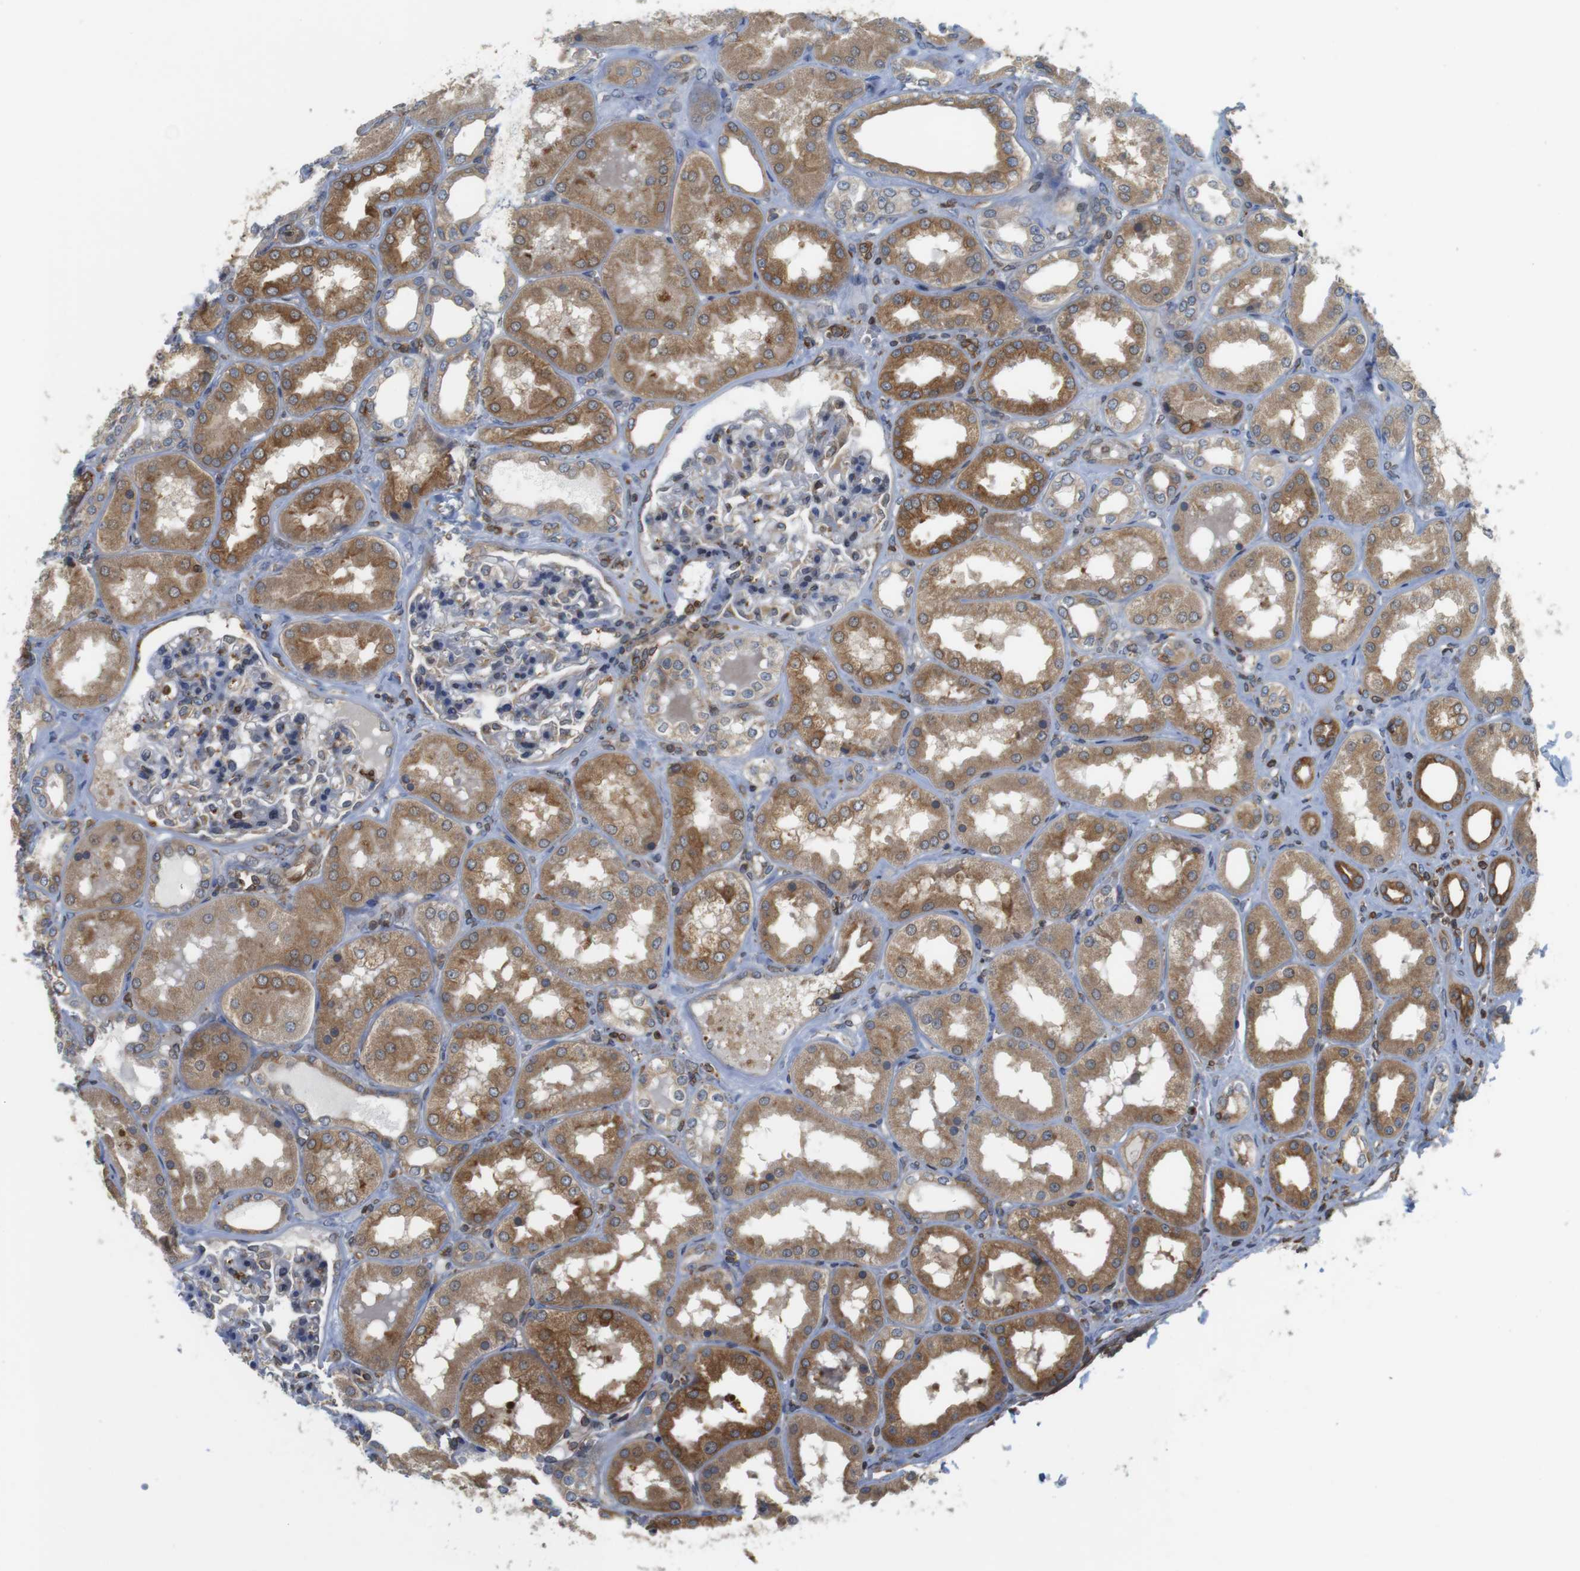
{"staining": {"intensity": "moderate", "quantity": "<25%", "location": "cytoplasmic/membranous,nuclear"}, "tissue": "kidney", "cell_type": "Cells in glomeruli", "image_type": "normal", "snomed": [{"axis": "morphology", "description": "Normal tissue, NOS"}, {"axis": "topography", "description": "Kidney"}], "caption": "DAB immunohistochemical staining of unremarkable kidney demonstrates moderate cytoplasmic/membranous,nuclear protein expression in approximately <25% of cells in glomeruli.", "gene": "ARL6IP5", "patient": {"sex": "female", "age": 56}}